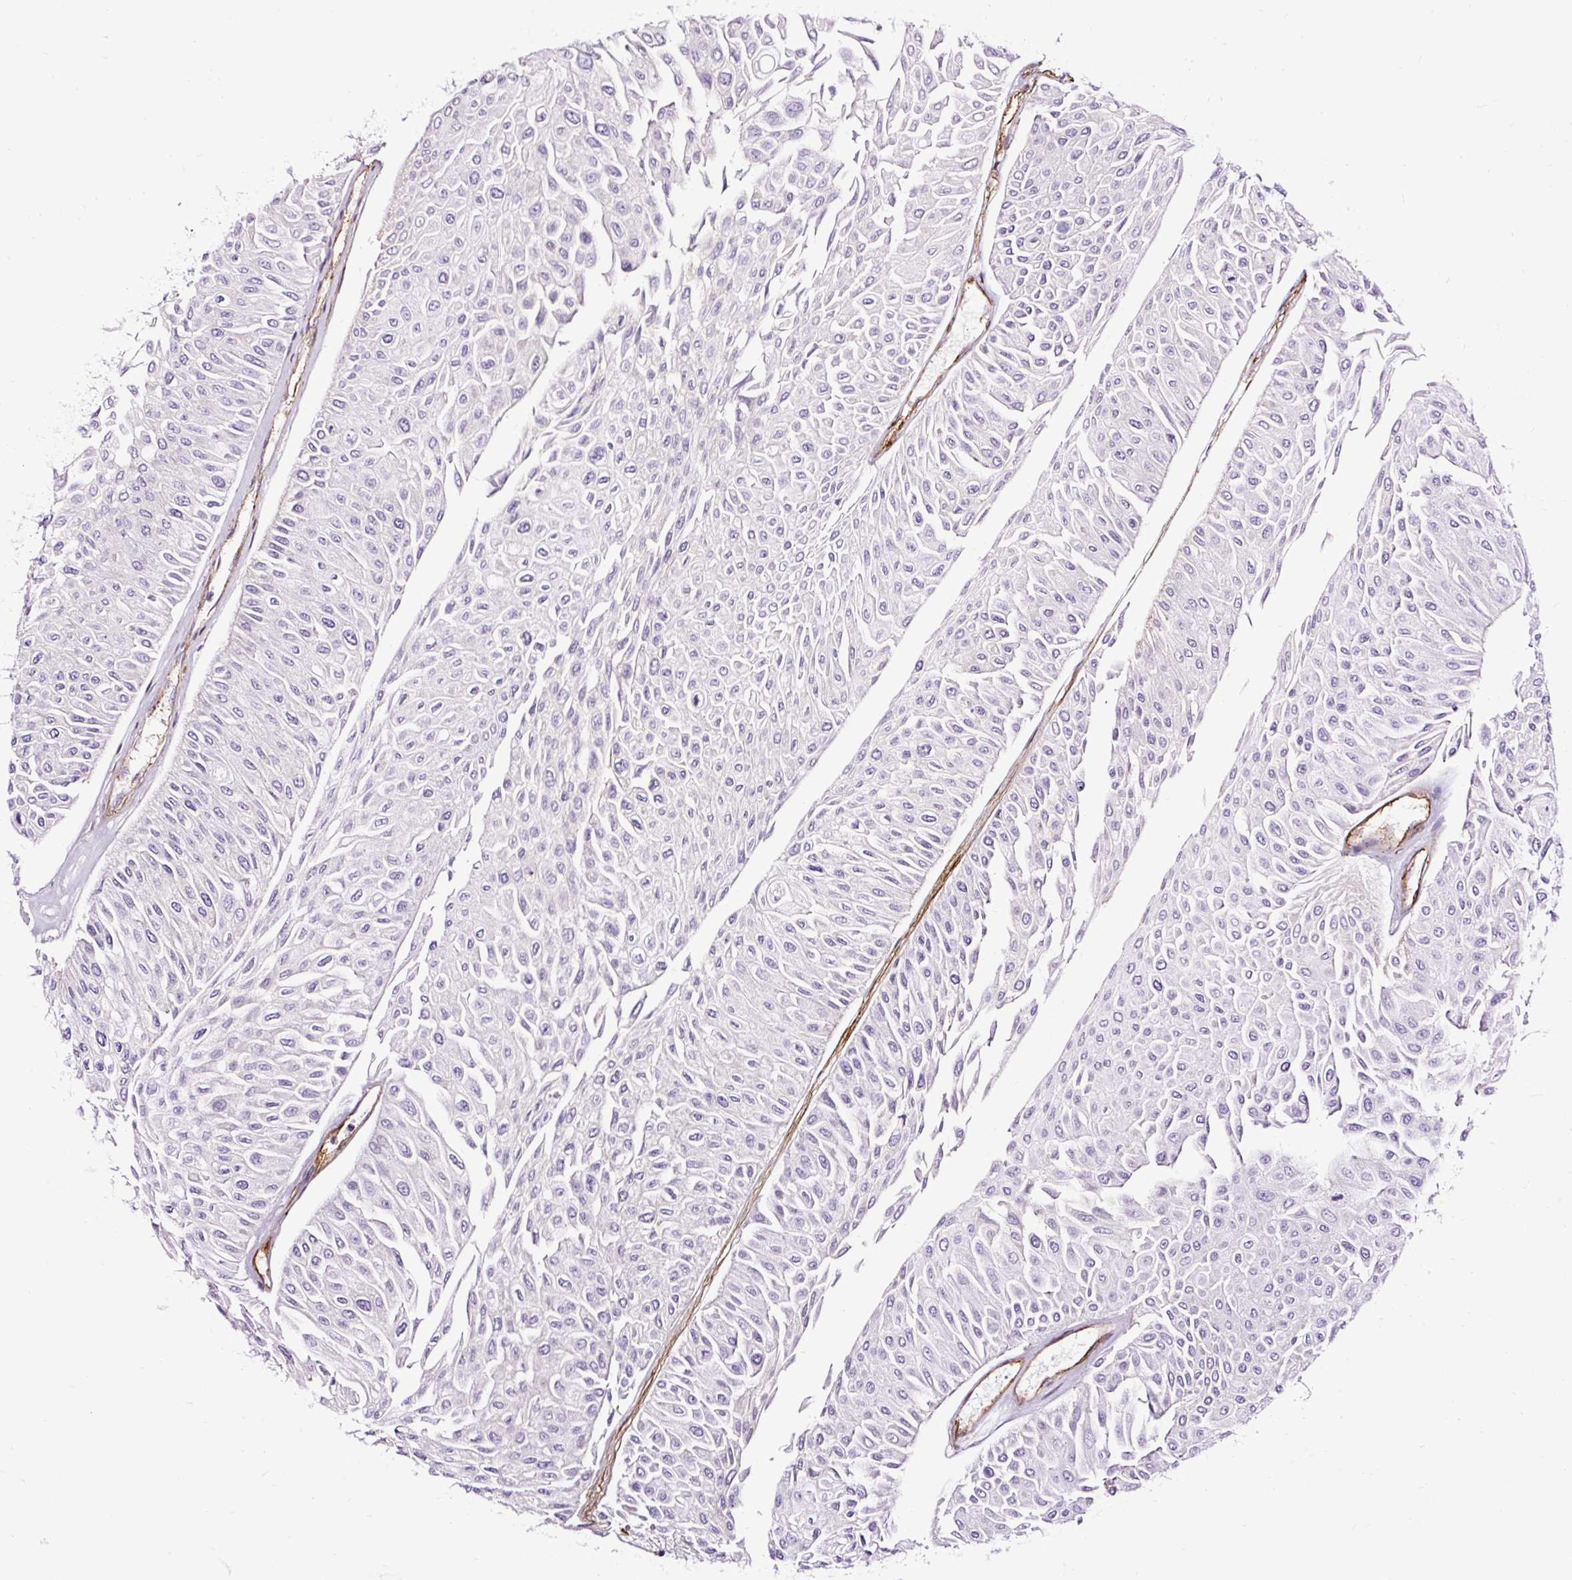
{"staining": {"intensity": "negative", "quantity": "none", "location": "none"}, "tissue": "urothelial cancer", "cell_type": "Tumor cells", "image_type": "cancer", "snomed": [{"axis": "morphology", "description": "Urothelial carcinoma, Low grade"}, {"axis": "topography", "description": "Urinary bladder"}], "caption": "Immunohistochemical staining of urothelial carcinoma (low-grade) shows no significant positivity in tumor cells.", "gene": "SLC7A8", "patient": {"sex": "male", "age": 67}}